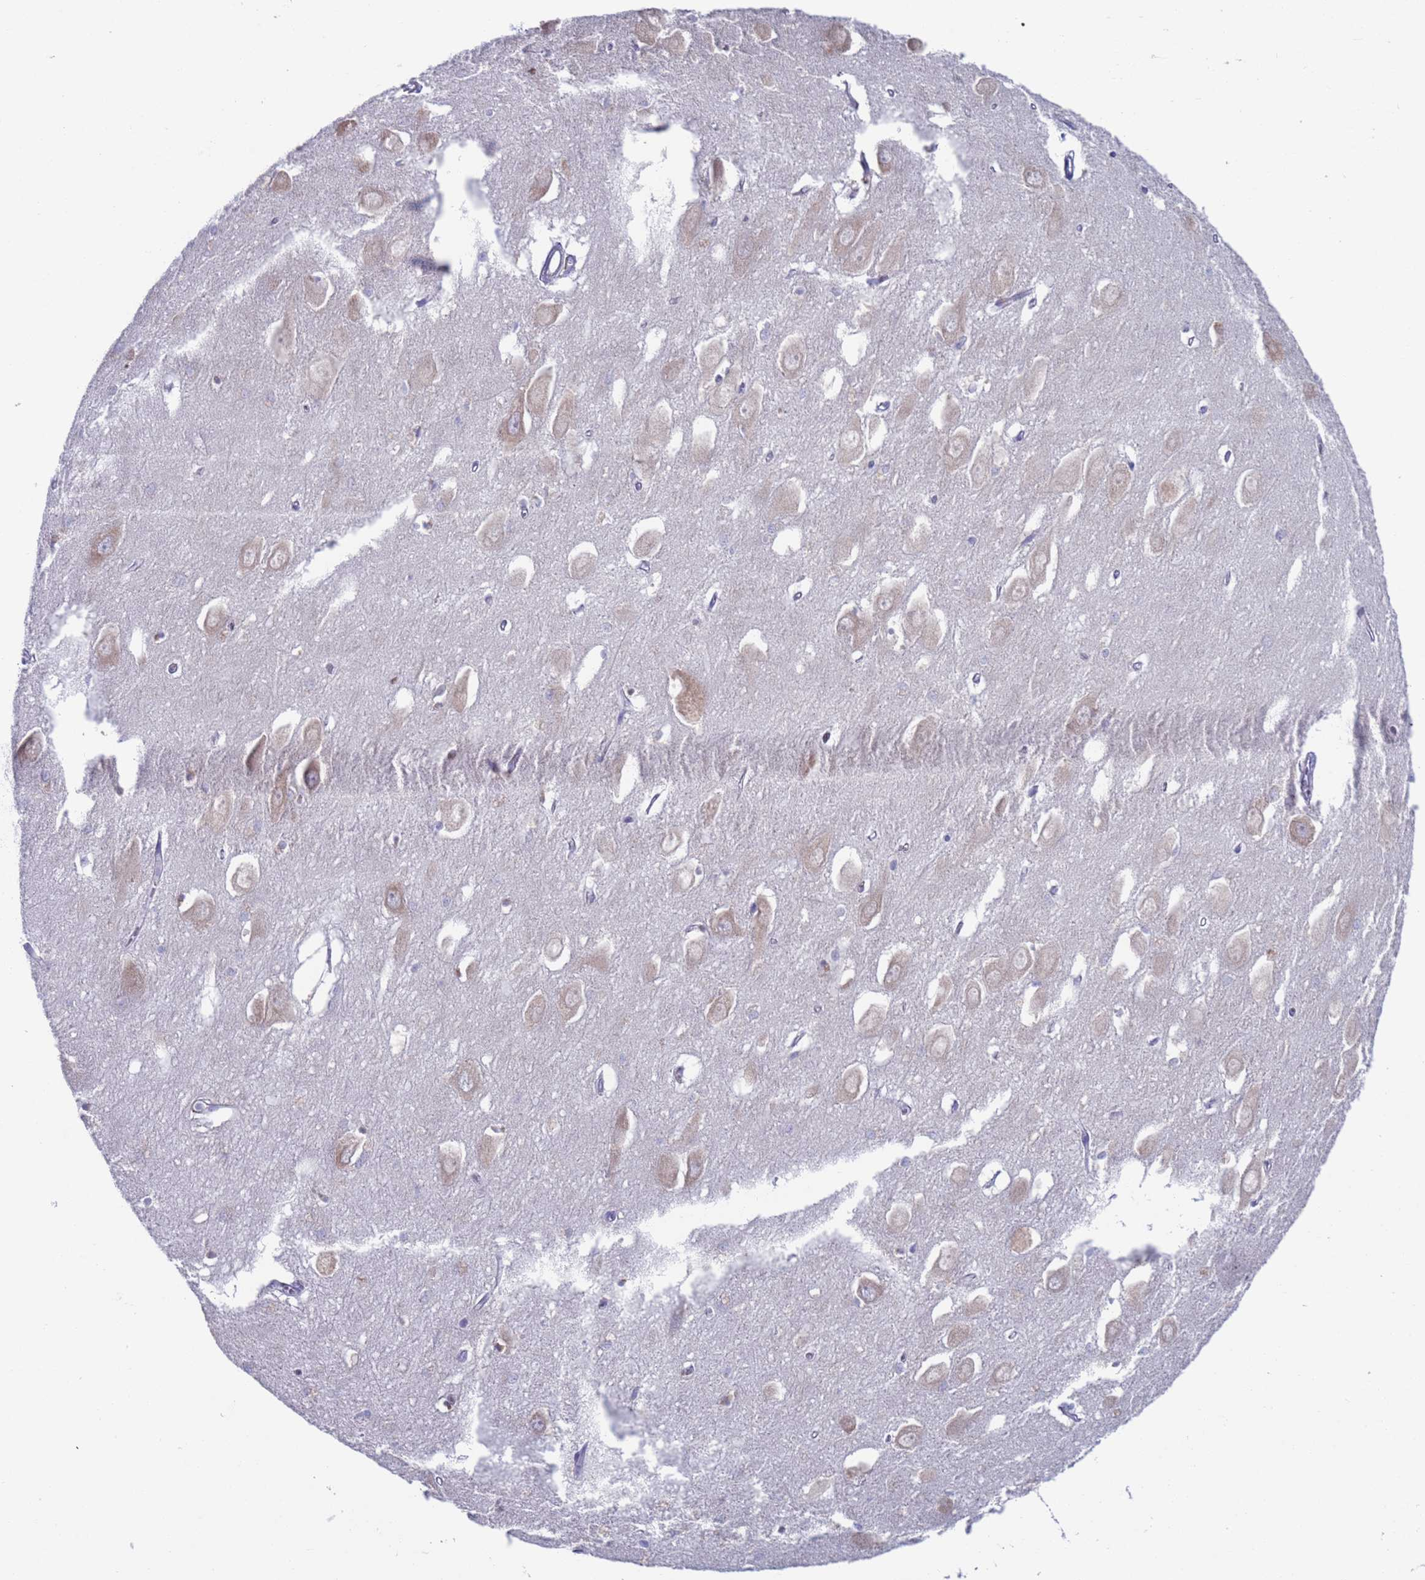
{"staining": {"intensity": "negative", "quantity": "none", "location": "none"}, "tissue": "hippocampus", "cell_type": "Glial cells", "image_type": "normal", "snomed": [{"axis": "morphology", "description": "Normal tissue, NOS"}, {"axis": "topography", "description": "Hippocampus"}], "caption": "Glial cells show no significant protein staining in benign hippocampus.", "gene": "PET117", "patient": {"sex": "female", "age": 64}}